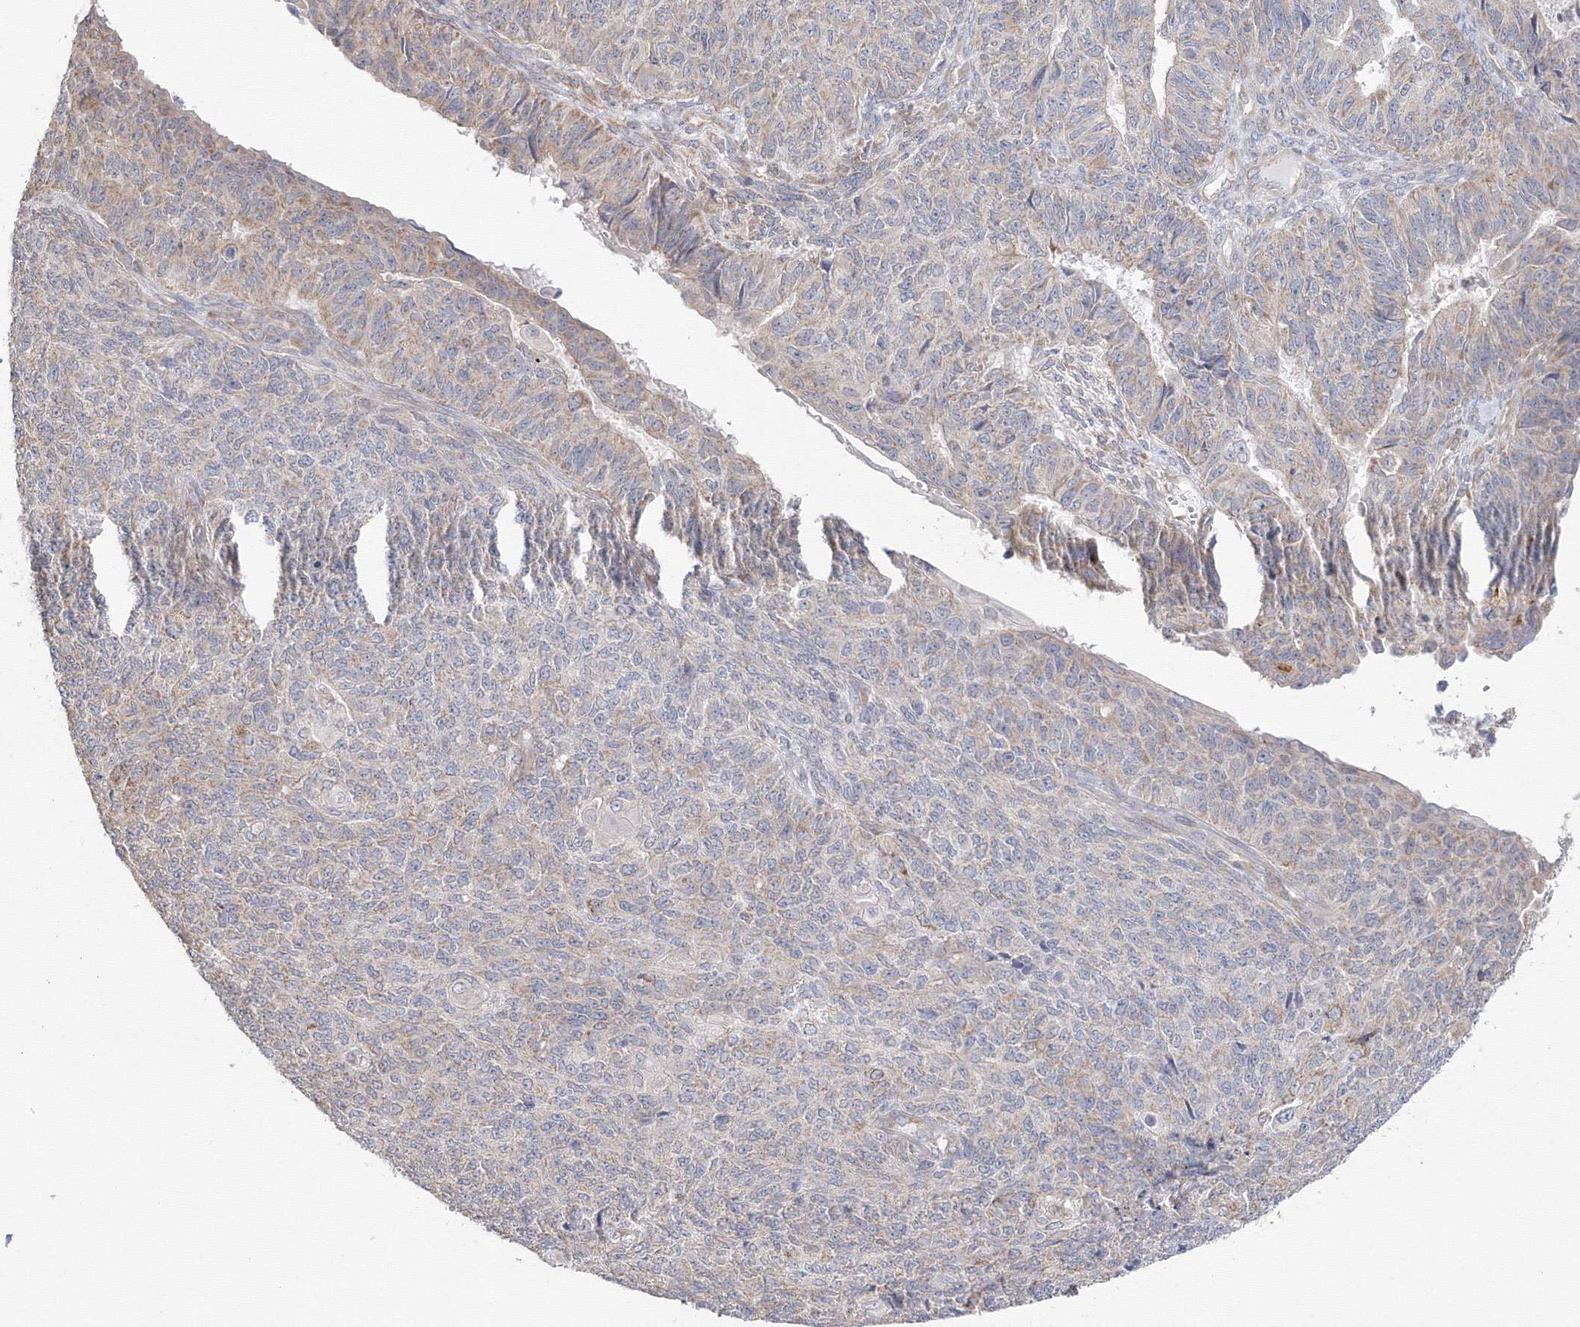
{"staining": {"intensity": "moderate", "quantity": "<25%", "location": "cytoplasmic/membranous"}, "tissue": "endometrial cancer", "cell_type": "Tumor cells", "image_type": "cancer", "snomed": [{"axis": "morphology", "description": "Adenocarcinoma, NOS"}, {"axis": "topography", "description": "Endometrium"}], "caption": "Moderate cytoplasmic/membranous protein expression is present in about <25% of tumor cells in endometrial cancer.", "gene": "DHRS12", "patient": {"sex": "female", "age": 32}}